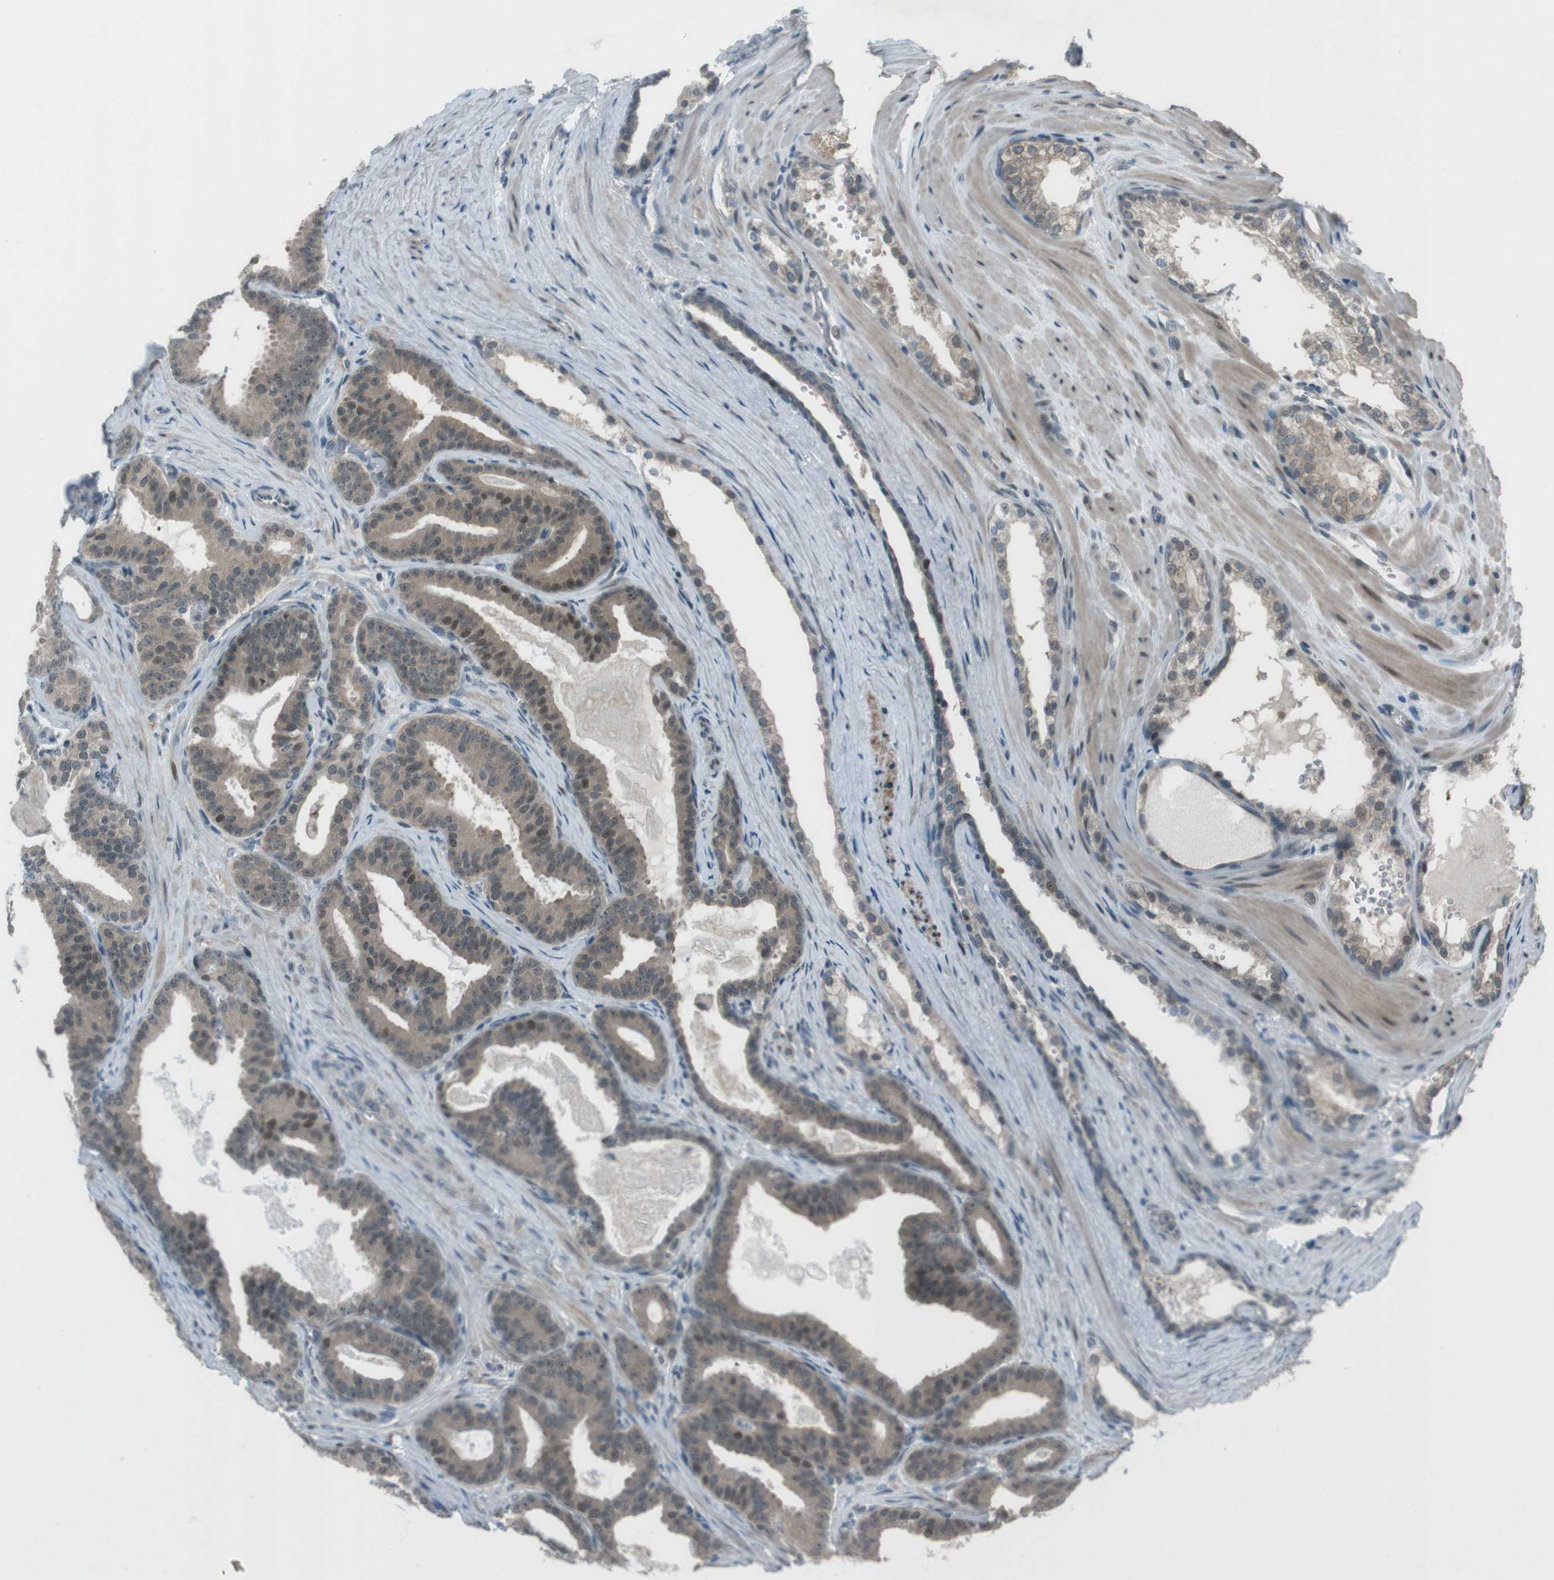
{"staining": {"intensity": "weak", "quantity": ">75%", "location": "cytoplasmic/membranous,nuclear"}, "tissue": "prostate cancer", "cell_type": "Tumor cells", "image_type": "cancer", "snomed": [{"axis": "morphology", "description": "Adenocarcinoma, High grade"}, {"axis": "topography", "description": "Prostate"}], "caption": "Human prostate cancer (adenocarcinoma (high-grade)) stained for a protein (brown) shows weak cytoplasmic/membranous and nuclear positive staining in approximately >75% of tumor cells.", "gene": "SLITRK5", "patient": {"sex": "male", "age": 60}}